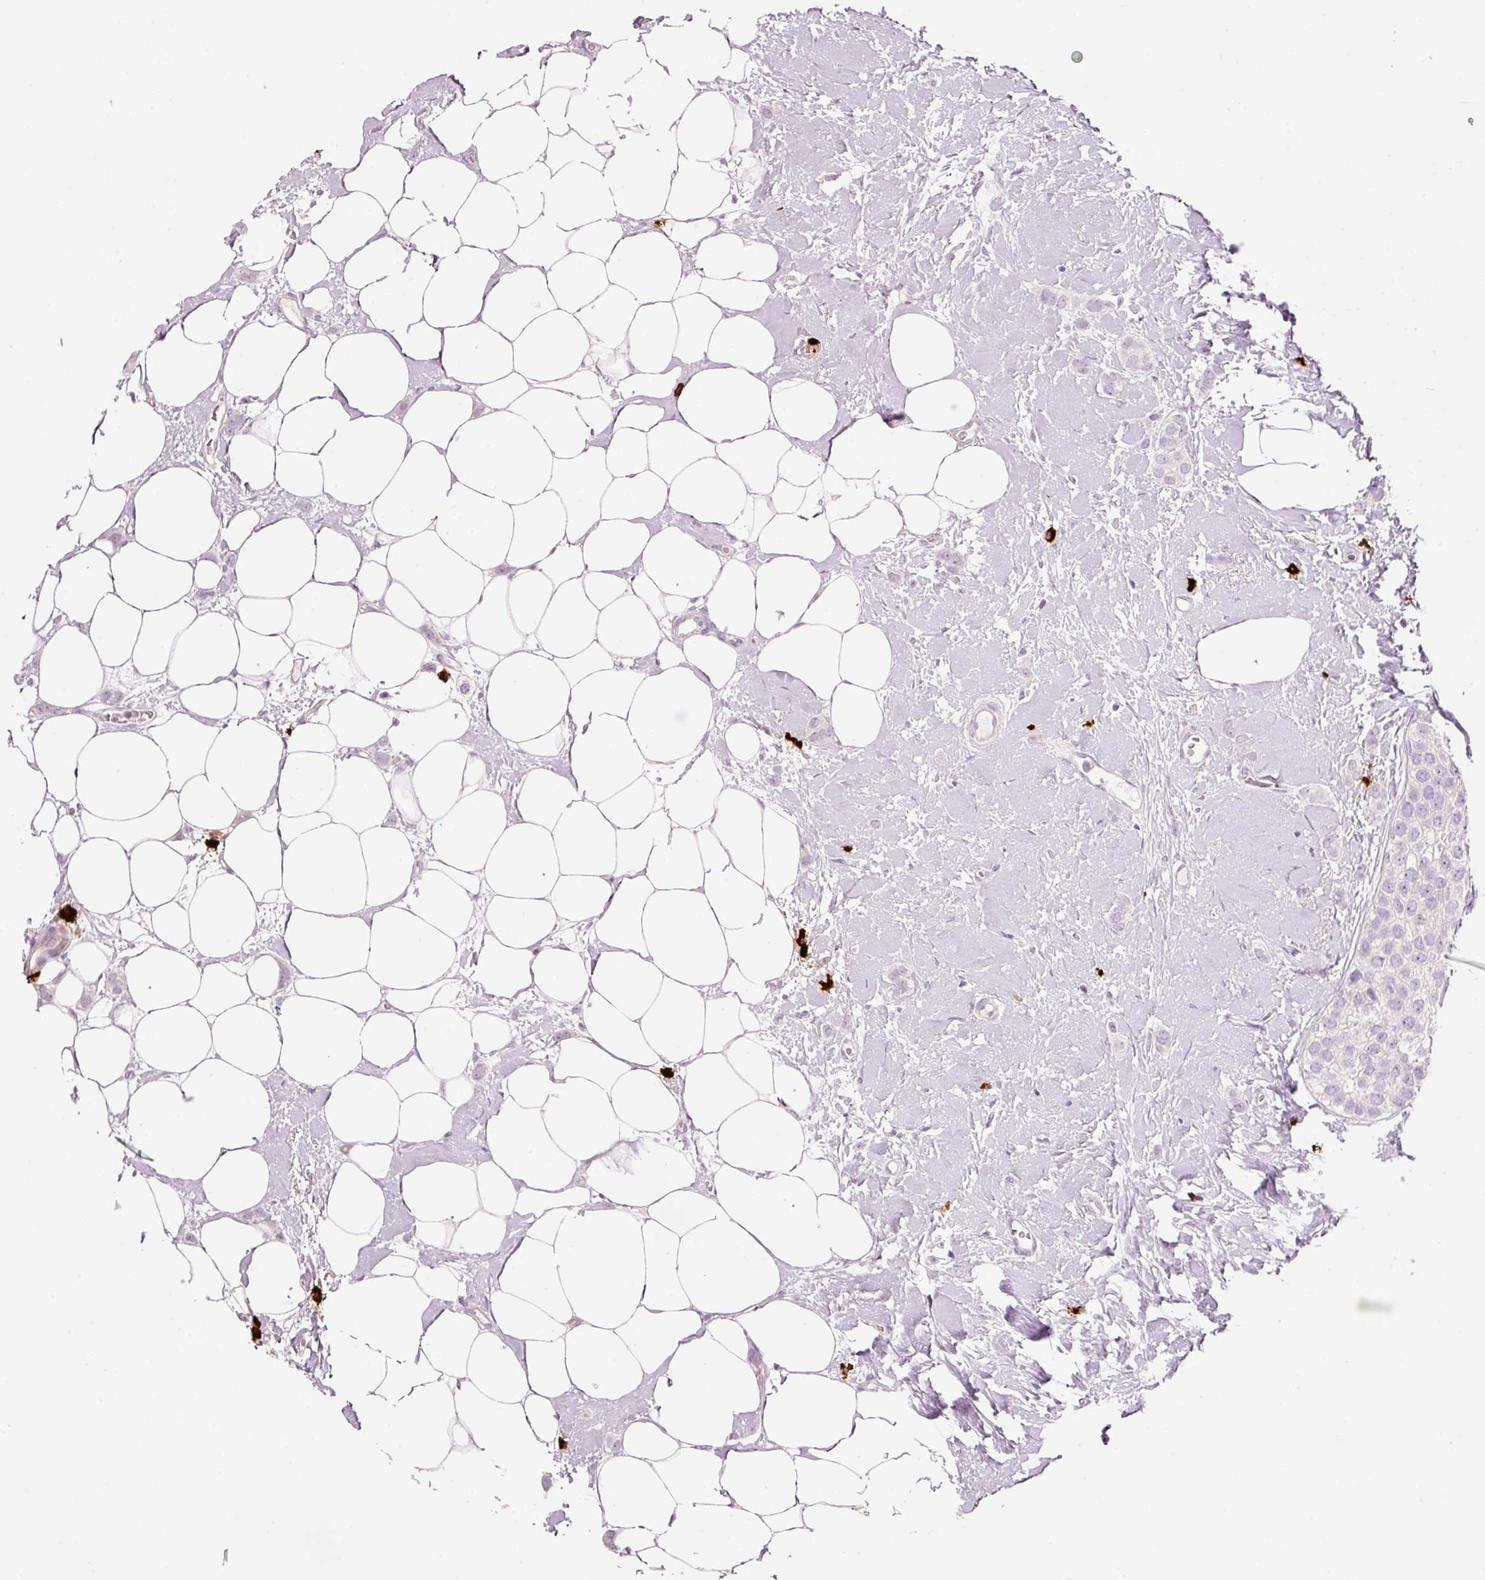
{"staining": {"intensity": "negative", "quantity": "none", "location": "none"}, "tissue": "breast cancer", "cell_type": "Tumor cells", "image_type": "cancer", "snomed": [{"axis": "morphology", "description": "Duct carcinoma"}, {"axis": "topography", "description": "Breast"}], "caption": "Human breast cancer stained for a protein using immunohistochemistry (IHC) exhibits no expression in tumor cells.", "gene": "CMA1", "patient": {"sex": "female", "age": 72}}